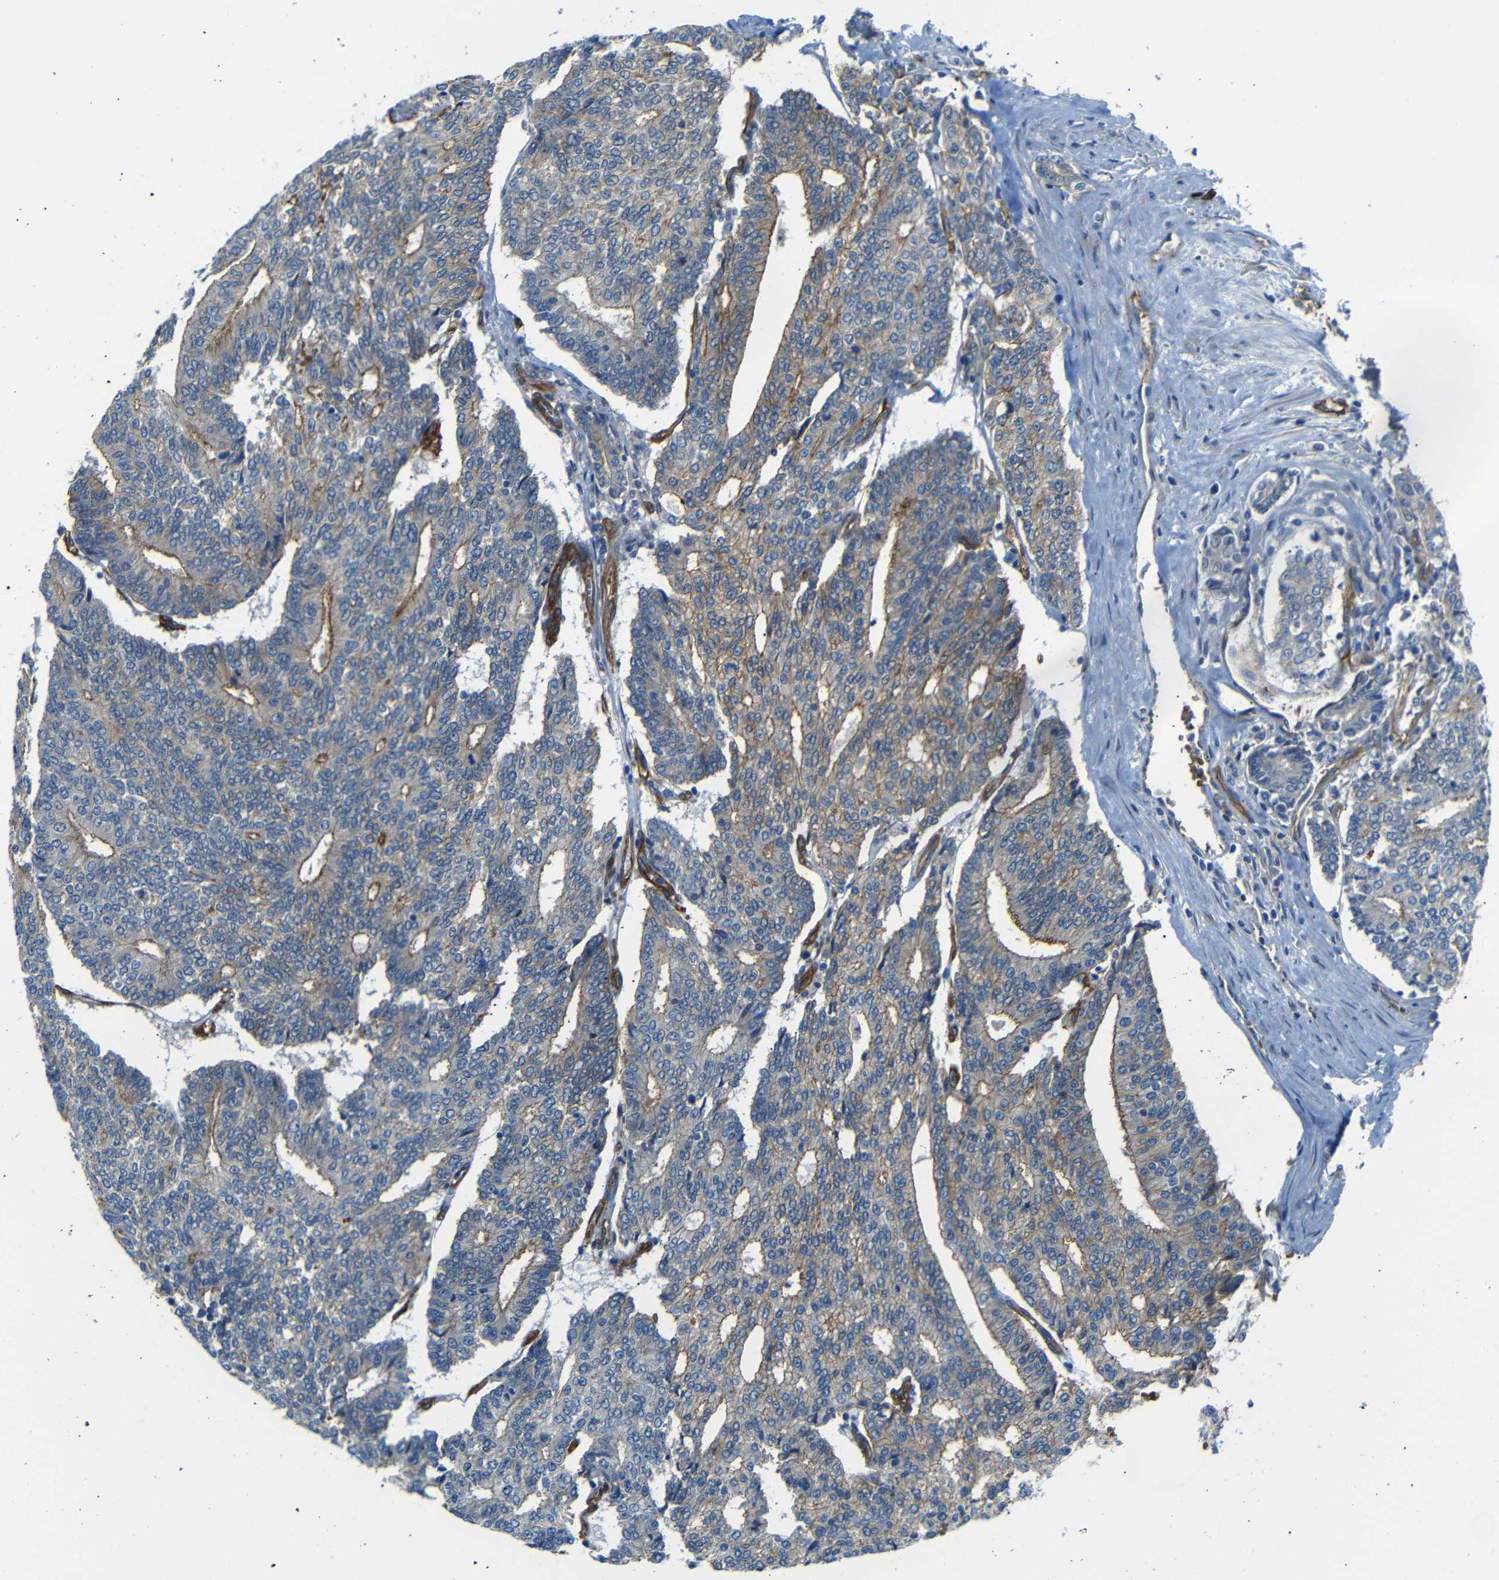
{"staining": {"intensity": "moderate", "quantity": "25%-75%", "location": "cytoplasmic/membranous"}, "tissue": "prostate cancer", "cell_type": "Tumor cells", "image_type": "cancer", "snomed": [{"axis": "morphology", "description": "Normal tissue, NOS"}, {"axis": "morphology", "description": "Adenocarcinoma, High grade"}, {"axis": "topography", "description": "Prostate"}, {"axis": "topography", "description": "Seminal veicle"}], "caption": "Human prostate cancer stained for a protein (brown) demonstrates moderate cytoplasmic/membranous positive positivity in about 25%-75% of tumor cells.", "gene": "MYO1B", "patient": {"sex": "male", "age": 55}}